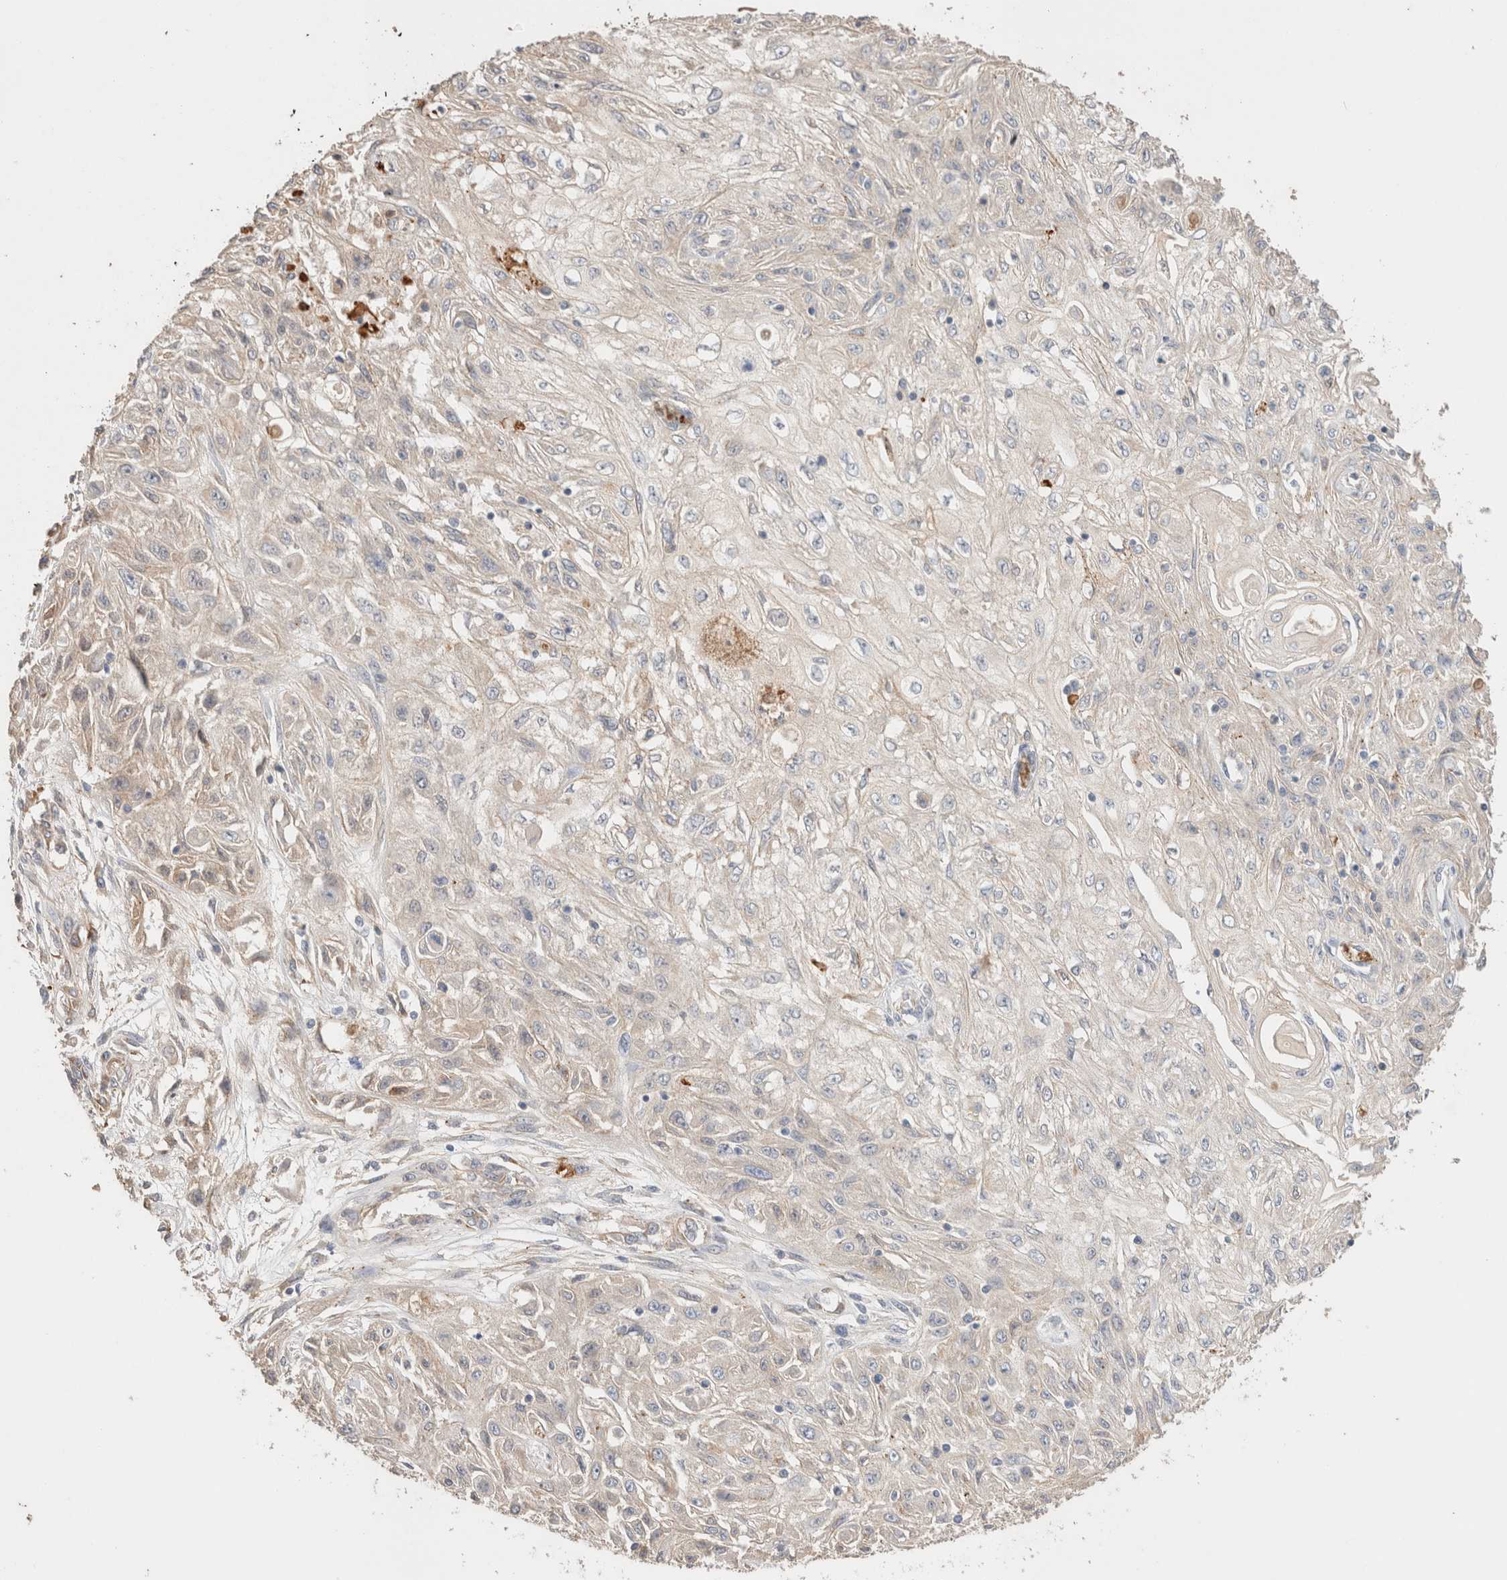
{"staining": {"intensity": "negative", "quantity": "none", "location": "none"}, "tissue": "skin cancer", "cell_type": "Tumor cells", "image_type": "cancer", "snomed": [{"axis": "morphology", "description": "Squamous cell carcinoma, NOS"}, {"axis": "morphology", "description": "Squamous cell carcinoma, metastatic, NOS"}, {"axis": "topography", "description": "Skin"}, {"axis": "topography", "description": "Lymph node"}], "caption": "This histopathology image is of skin cancer (metastatic squamous cell carcinoma) stained with immunohistochemistry to label a protein in brown with the nuclei are counter-stained blue. There is no positivity in tumor cells.", "gene": "PROS1", "patient": {"sex": "male", "age": 75}}